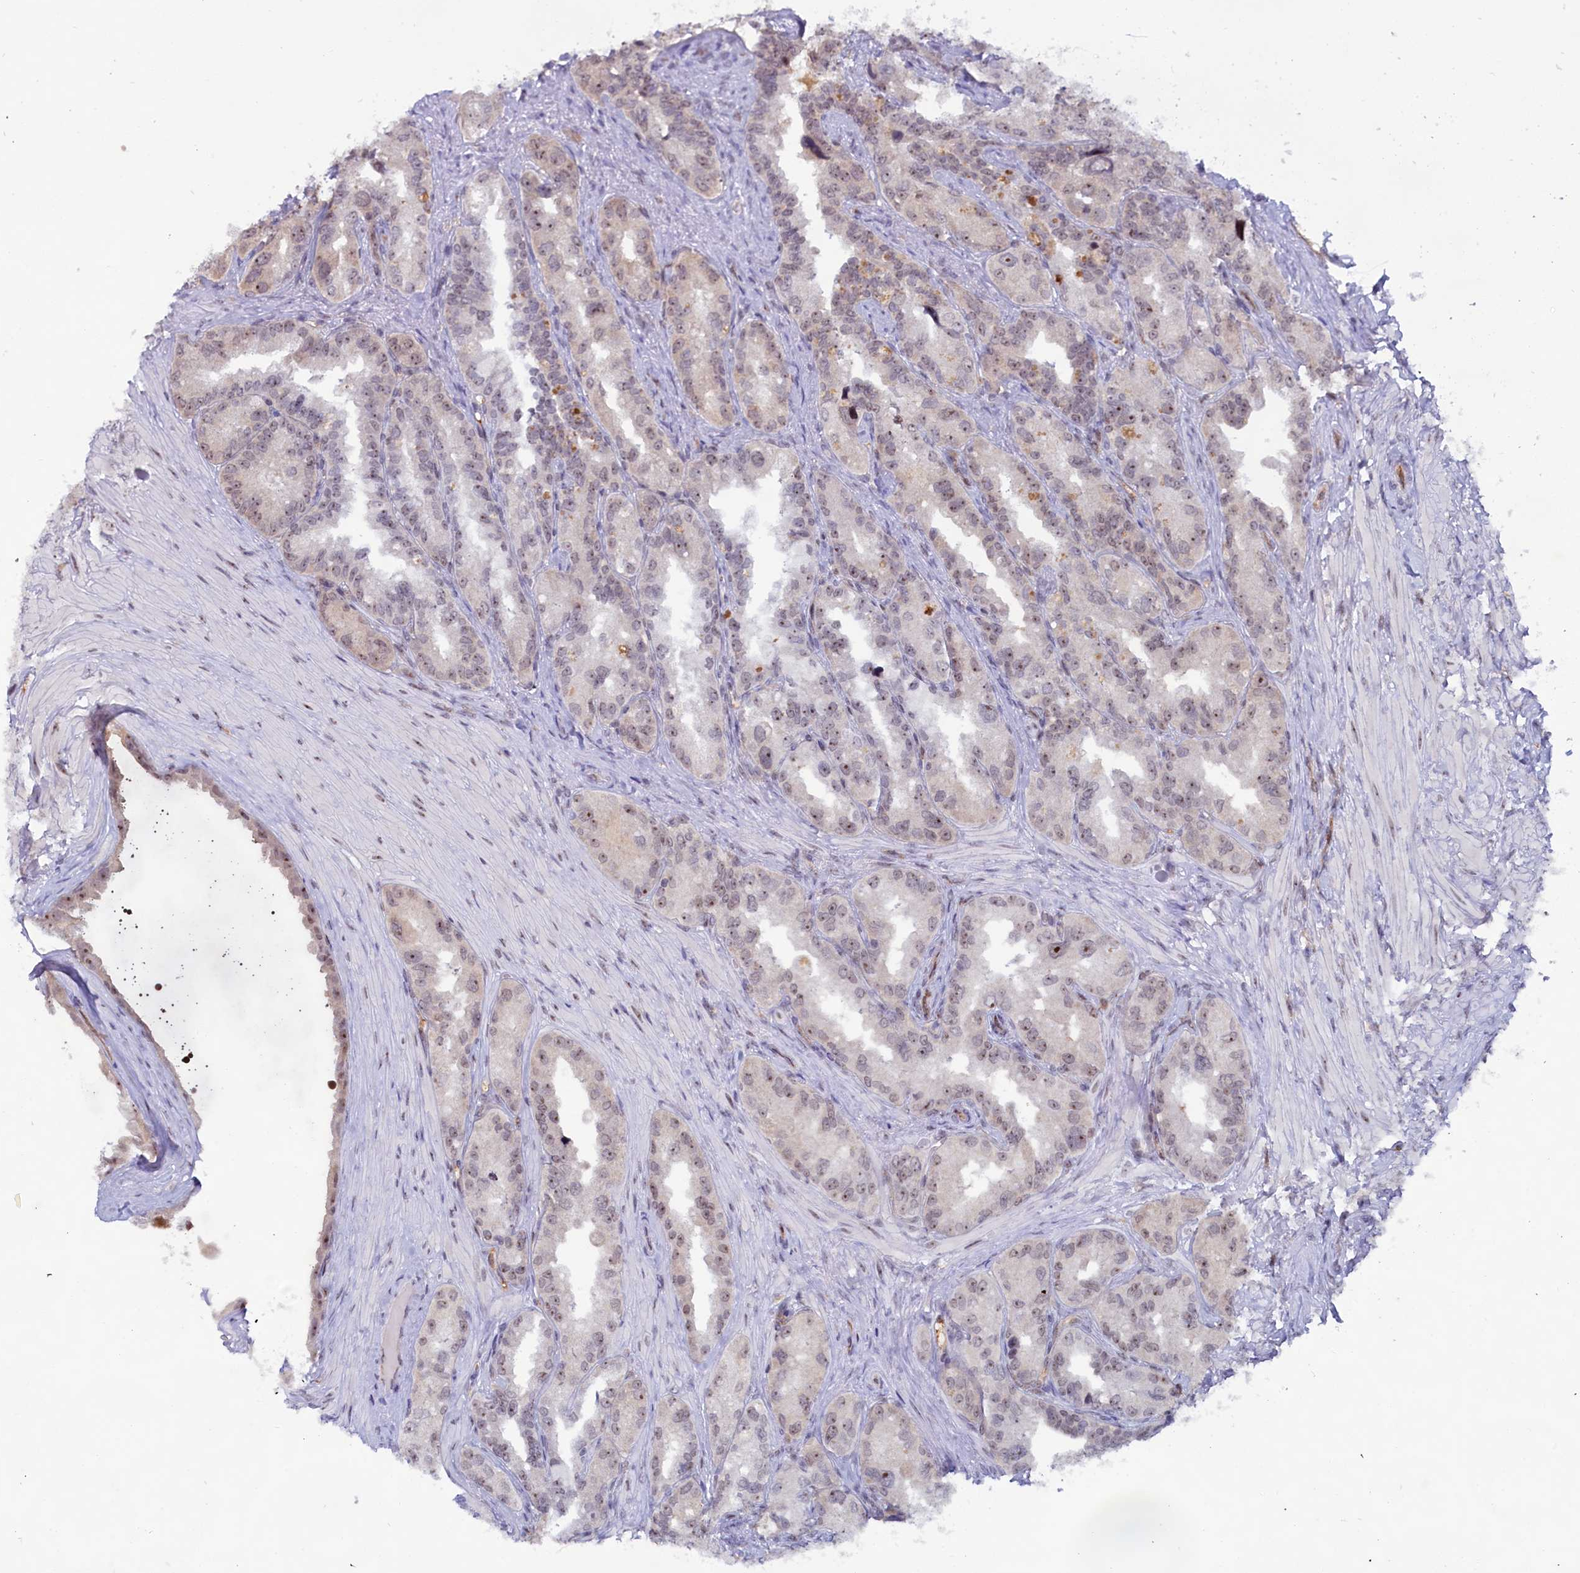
{"staining": {"intensity": "weak", "quantity": "25%-75%", "location": "nuclear"}, "tissue": "seminal vesicle", "cell_type": "Glandular cells", "image_type": "normal", "snomed": [{"axis": "morphology", "description": "Normal tissue, NOS"}, {"axis": "topography", "description": "Seminal veicle"}, {"axis": "topography", "description": "Peripheral nerve tissue"}], "caption": "Immunohistochemical staining of normal seminal vesicle displays 25%-75% levels of weak nuclear protein expression in about 25%-75% of glandular cells.", "gene": "C1D", "patient": {"sex": "male", "age": 67}}